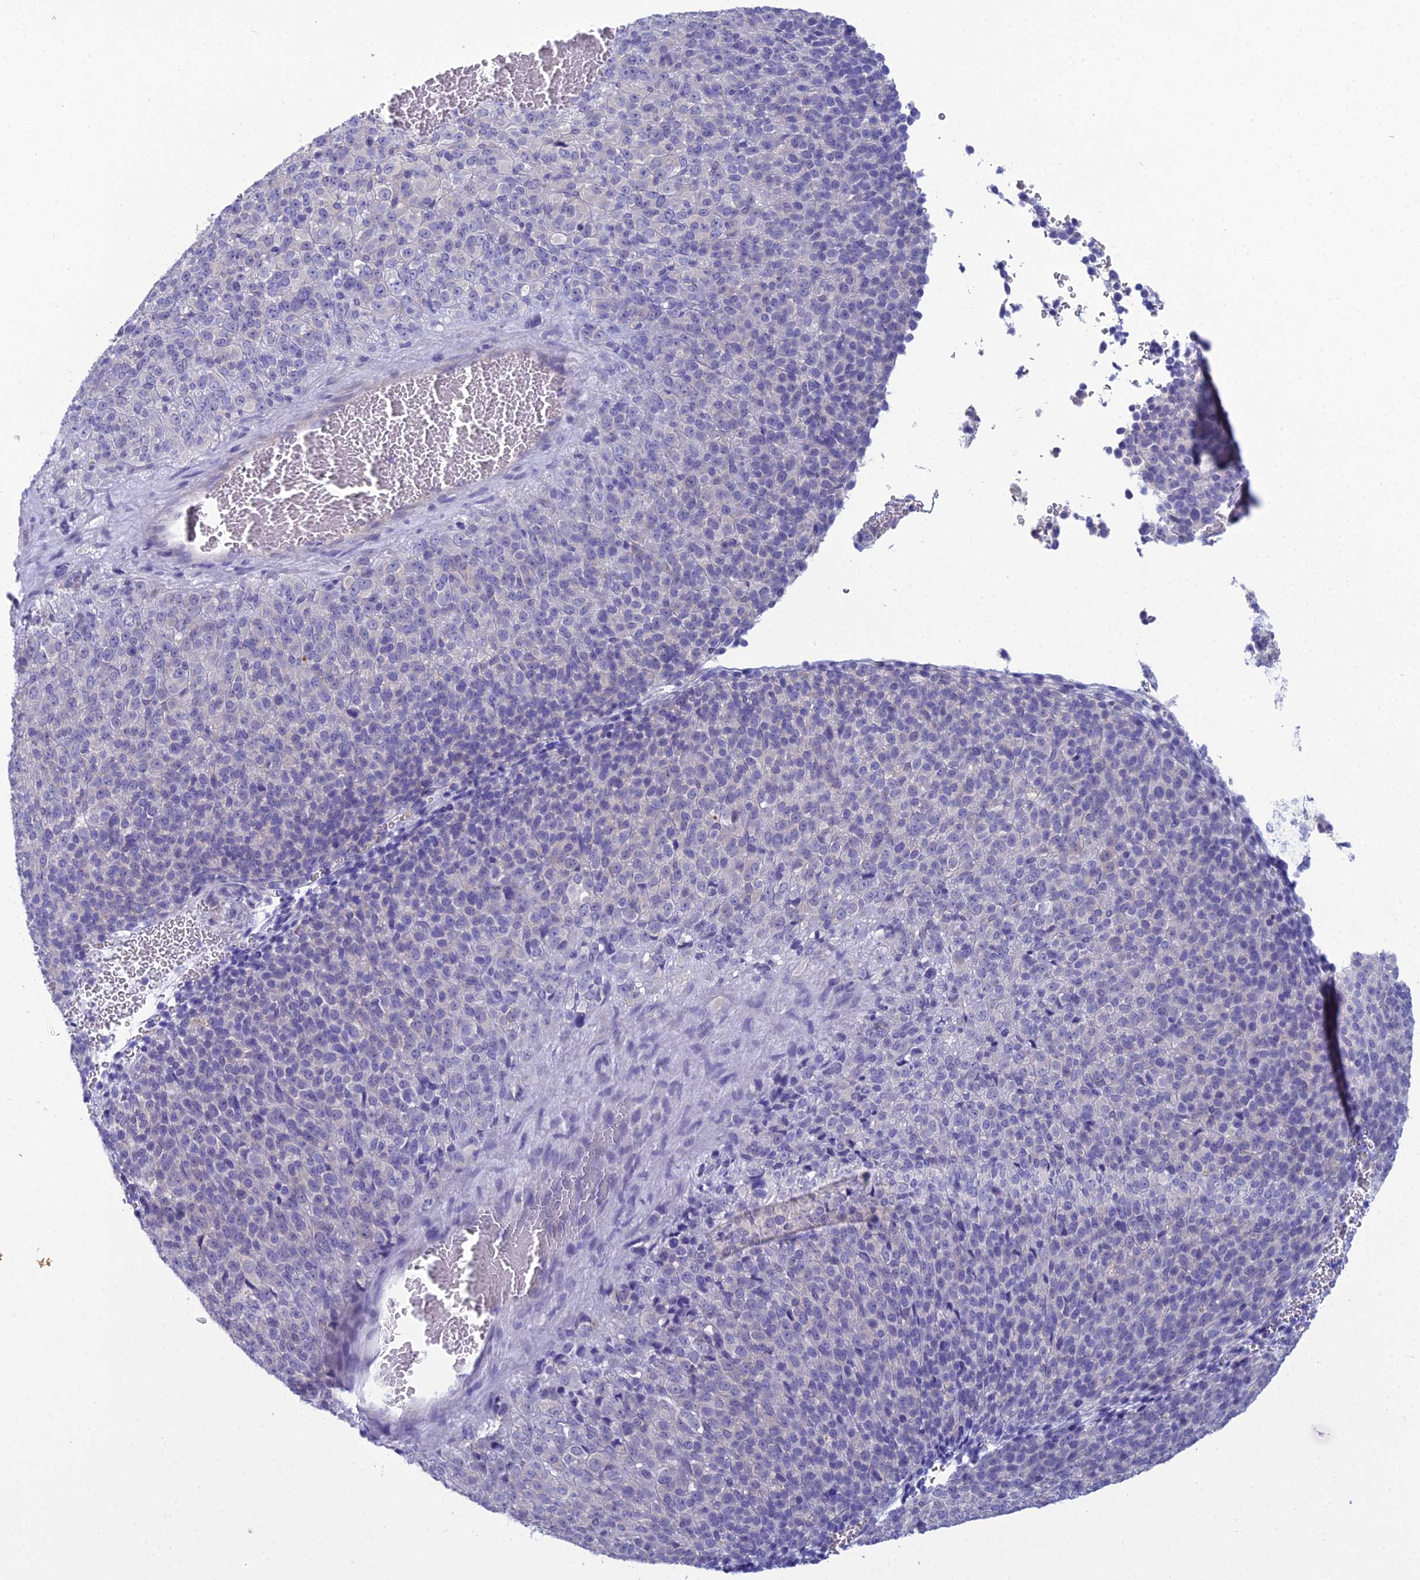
{"staining": {"intensity": "negative", "quantity": "none", "location": "none"}, "tissue": "melanoma", "cell_type": "Tumor cells", "image_type": "cancer", "snomed": [{"axis": "morphology", "description": "Malignant melanoma, Metastatic site"}, {"axis": "topography", "description": "Brain"}], "caption": "Immunohistochemical staining of melanoma demonstrates no significant staining in tumor cells.", "gene": "GNPNAT1", "patient": {"sex": "female", "age": 56}}